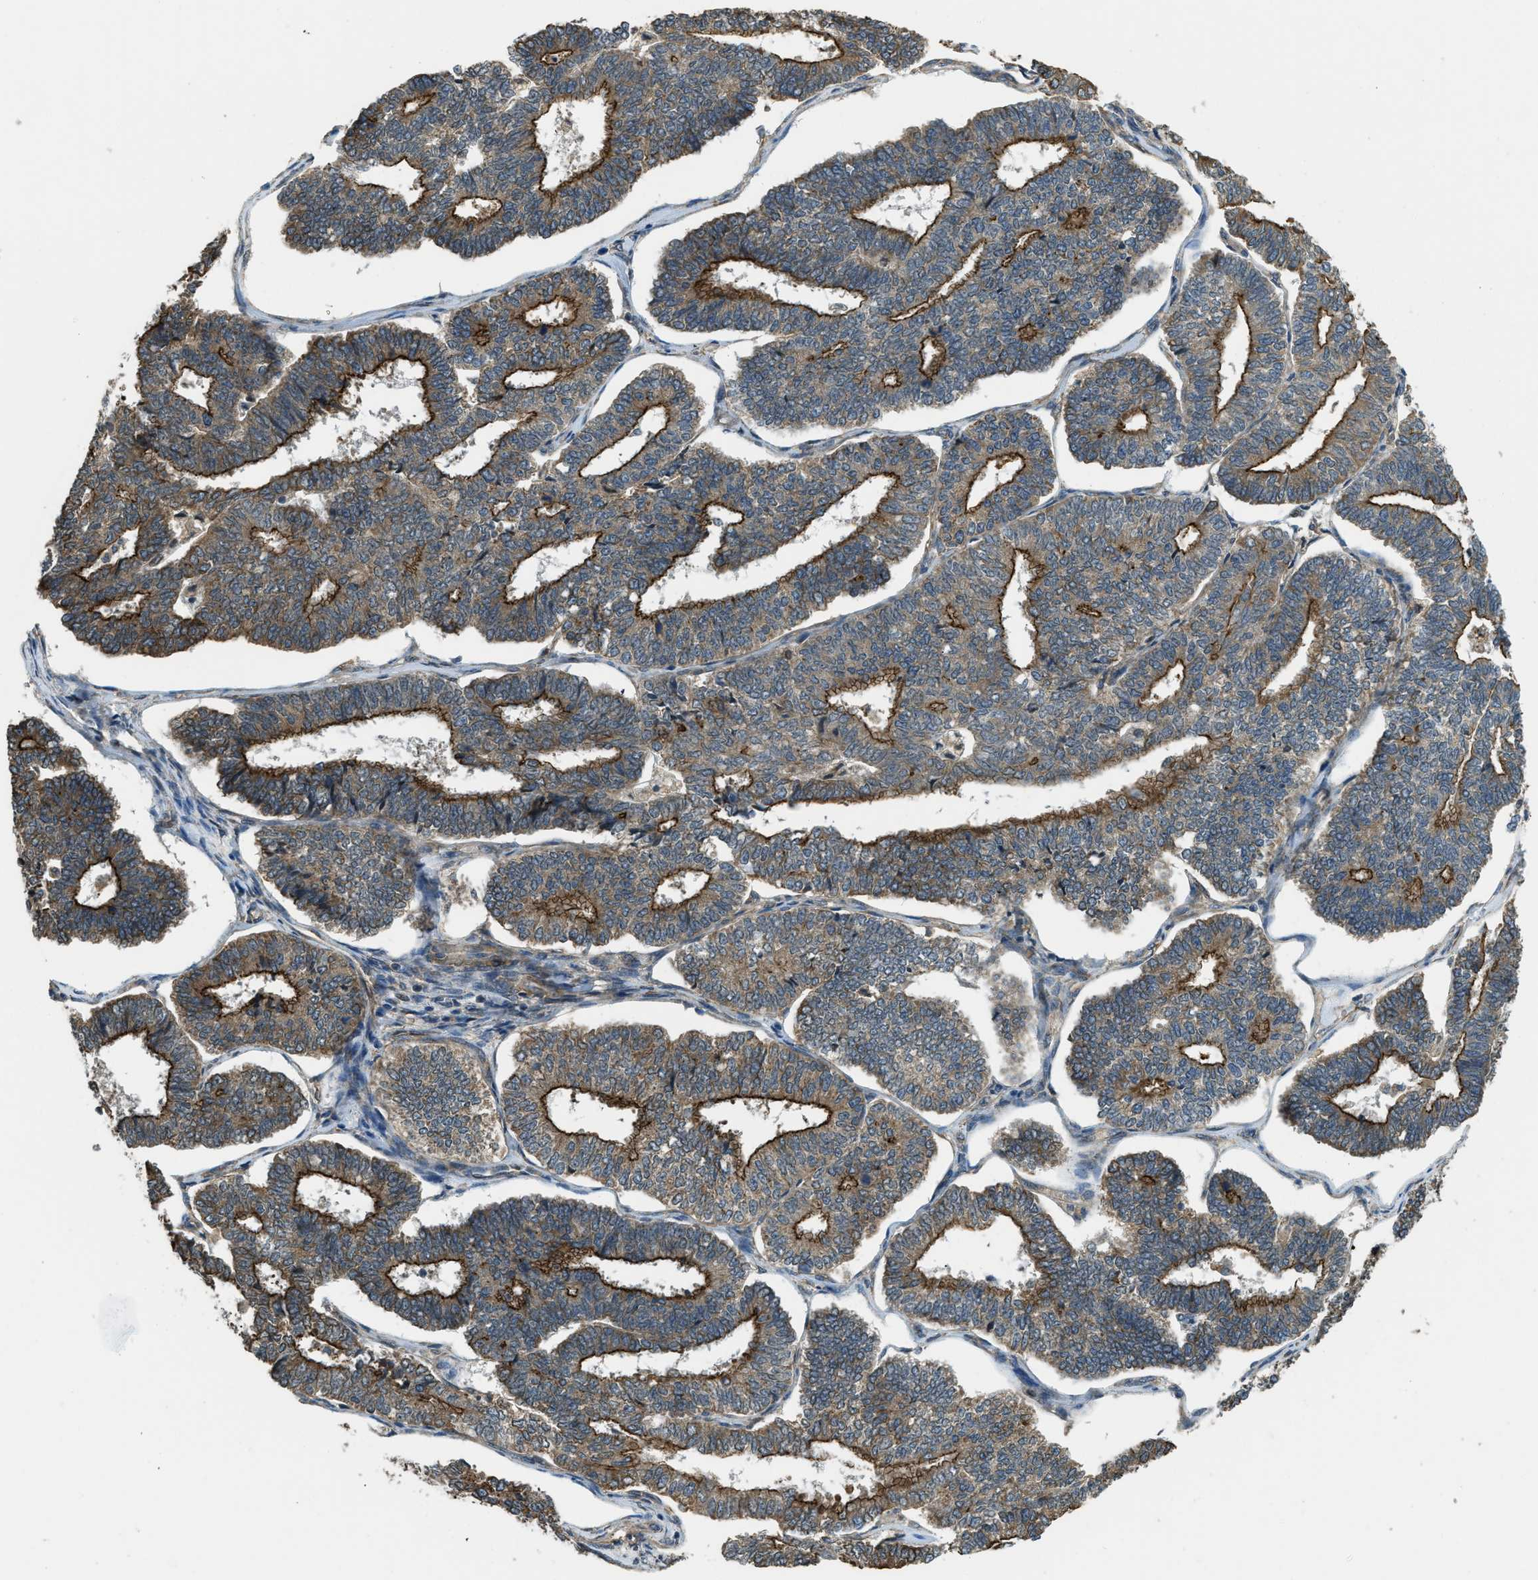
{"staining": {"intensity": "strong", "quantity": "25%-75%", "location": "cytoplasmic/membranous"}, "tissue": "endometrial cancer", "cell_type": "Tumor cells", "image_type": "cancer", "snomed": [{"axis": "morphology", "description": "Adenocarcinoma, NOS"}, {"axis": "topography", "description": "Endometrium"}], "caption": "This histopathology image displays immunohistochemistry staining of endometrial adenocarcinoma, with high strong cytoplasmic/membranous staining in approximately 25%-75% of tumor cells.", "gene": "CGN", "patient": {"sex": "female", "age": 70}}